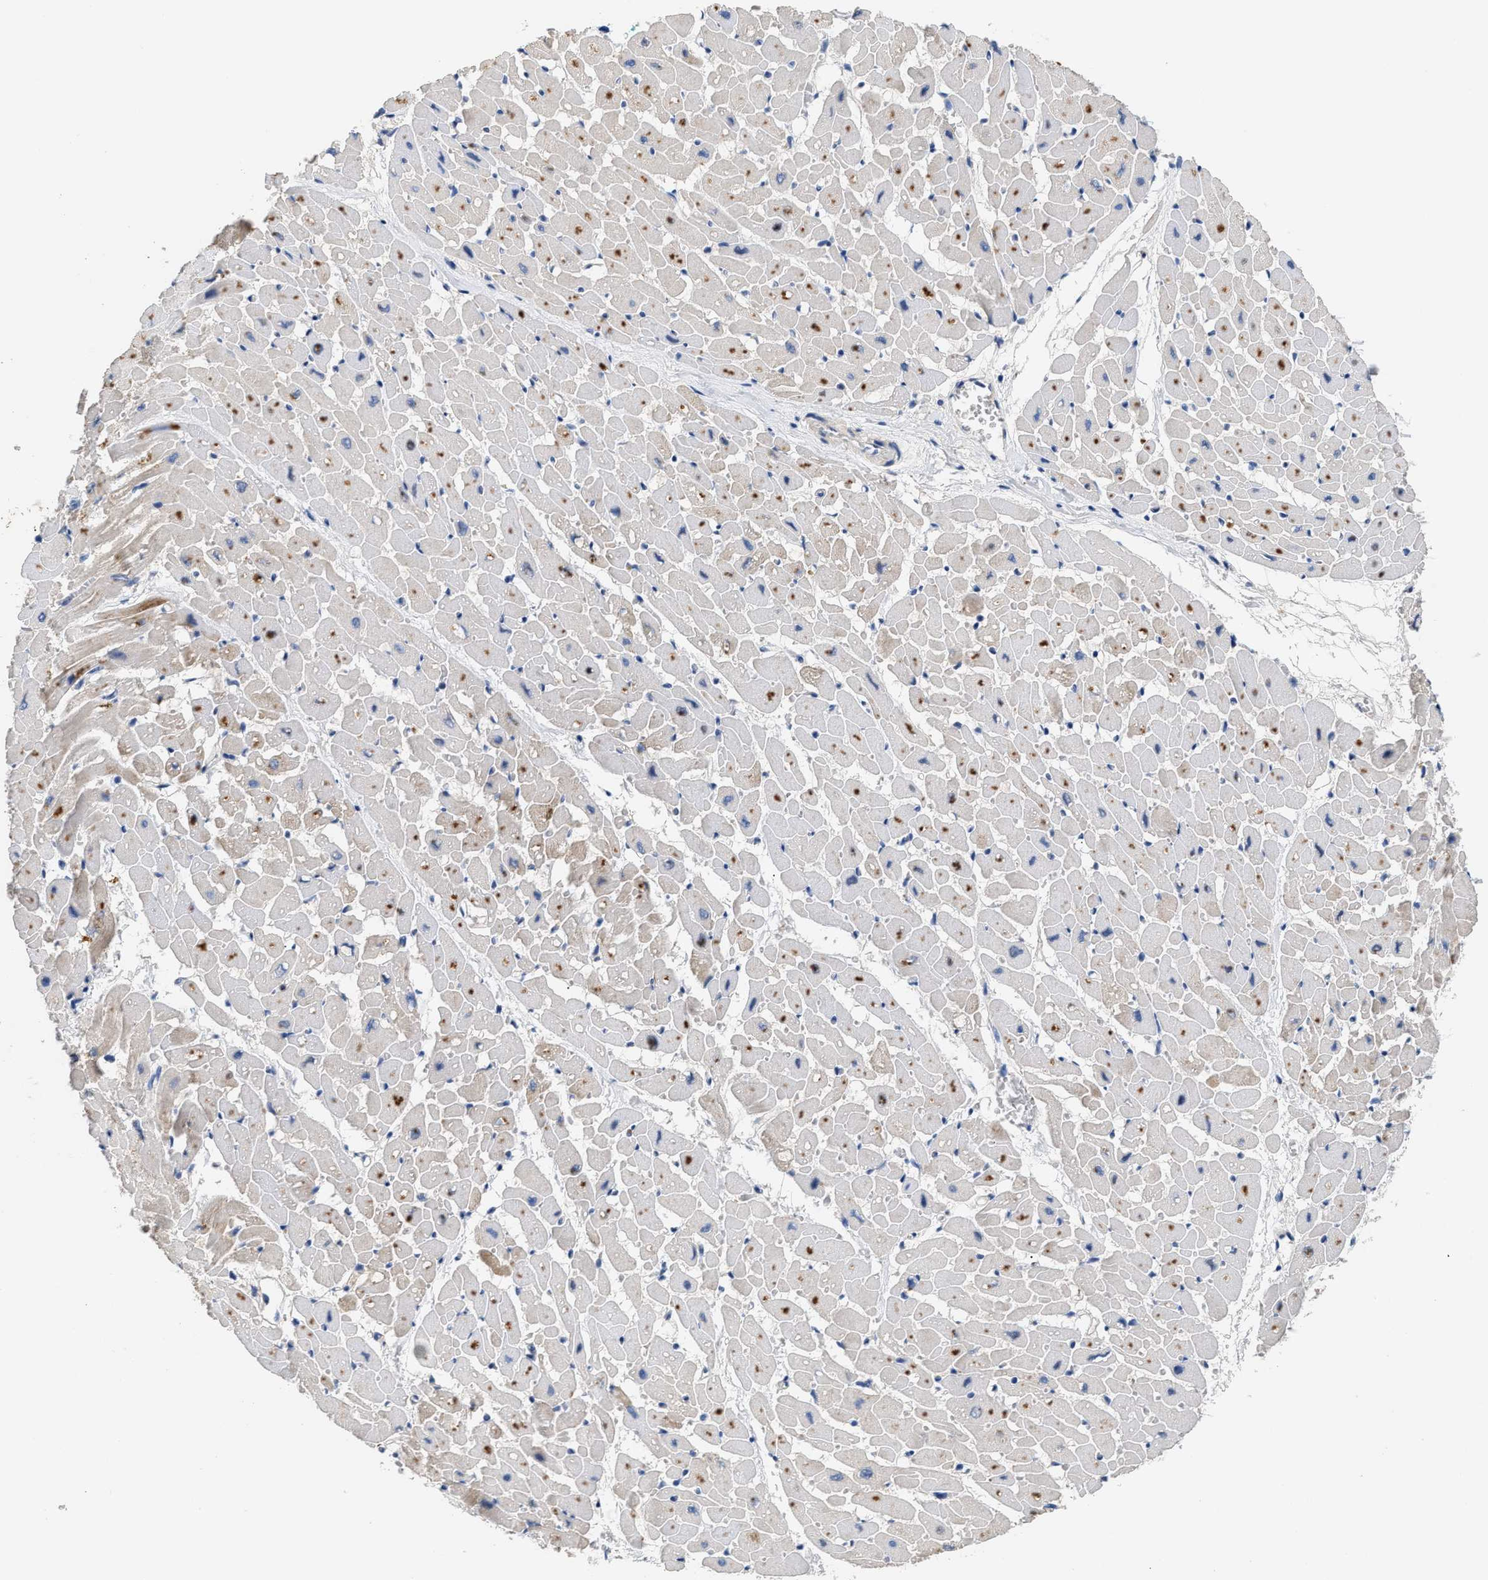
{"staining": {"intensity": "moderate", "quantity": "25%-75%", "location": "cytoplasmic/membranous"}, "tissue": "heart muscle", "cell_type": "Cardiomyocytes", "image_type": "normal", "snomed": [{"axis": "morphology", "description": "Normal tissue, NOS"}, {"axis": "topography", "description": "Heart"}], "caption": "Protein staining of unremarkable heart muscle reveals moderate cytoplasmic/membranous staining in approximately 25%-75% of cardiomyocytes.", "gene": "CCDC171", "patient": {"sex": "male", "age": 45}}